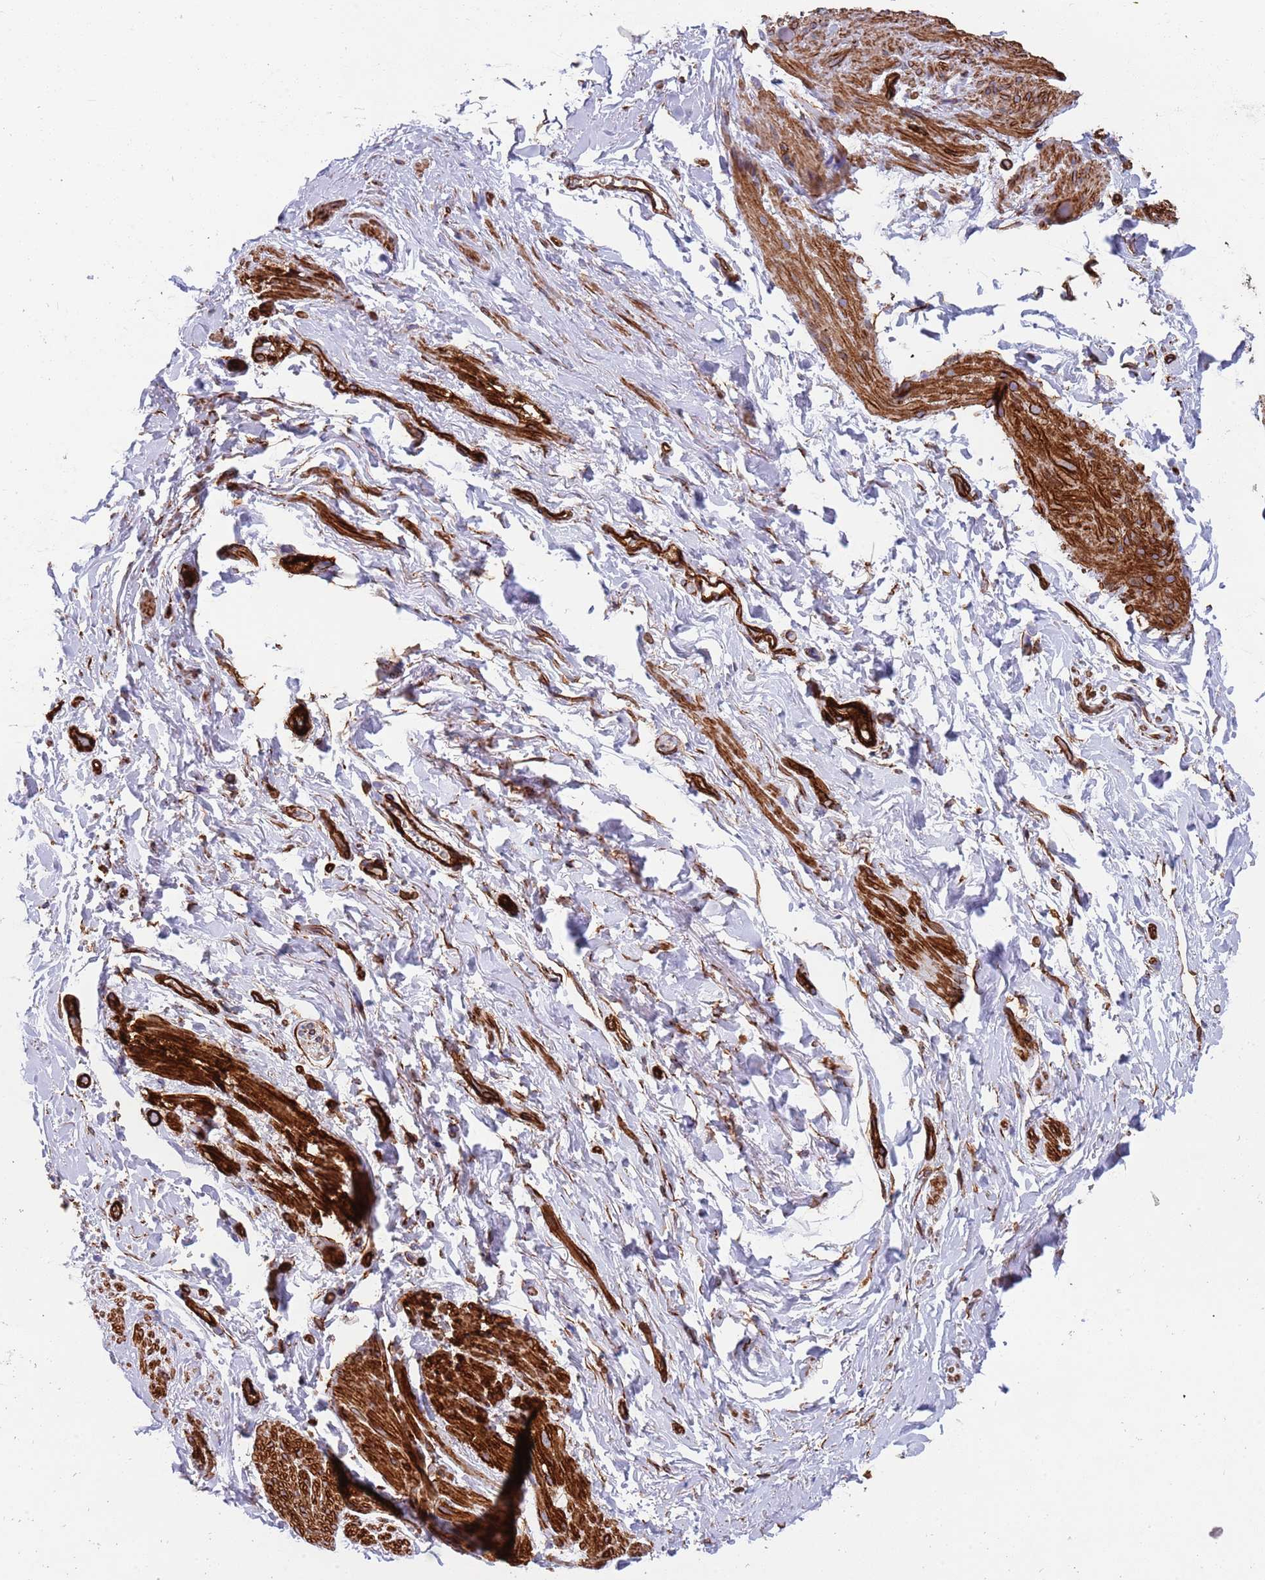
{"staining": {"intensity": "strong", "quantity": ">75%", "location": "cytoplasmic/membranous"}, "tissue": "smooth muscle", "cell_type": "Smooth muscle cells", "image_type": "normal", "snomed": [{"axis": "morphology", "description": "Normal tissue, NOS"}, {"axis": "topography", "description": "Smooth muscle"}, {"axis": "topography", "description": "Peripheral nerve tissue"}], "caption": "This is an image of immunohistochemistry (IHC) staining of normal smooth muscle, which shows strong expression in the cytoplasmic/membranous of smooth muscle cells.", "gene": "CAV2", "patient": {"sex": "male", "age": 69}}